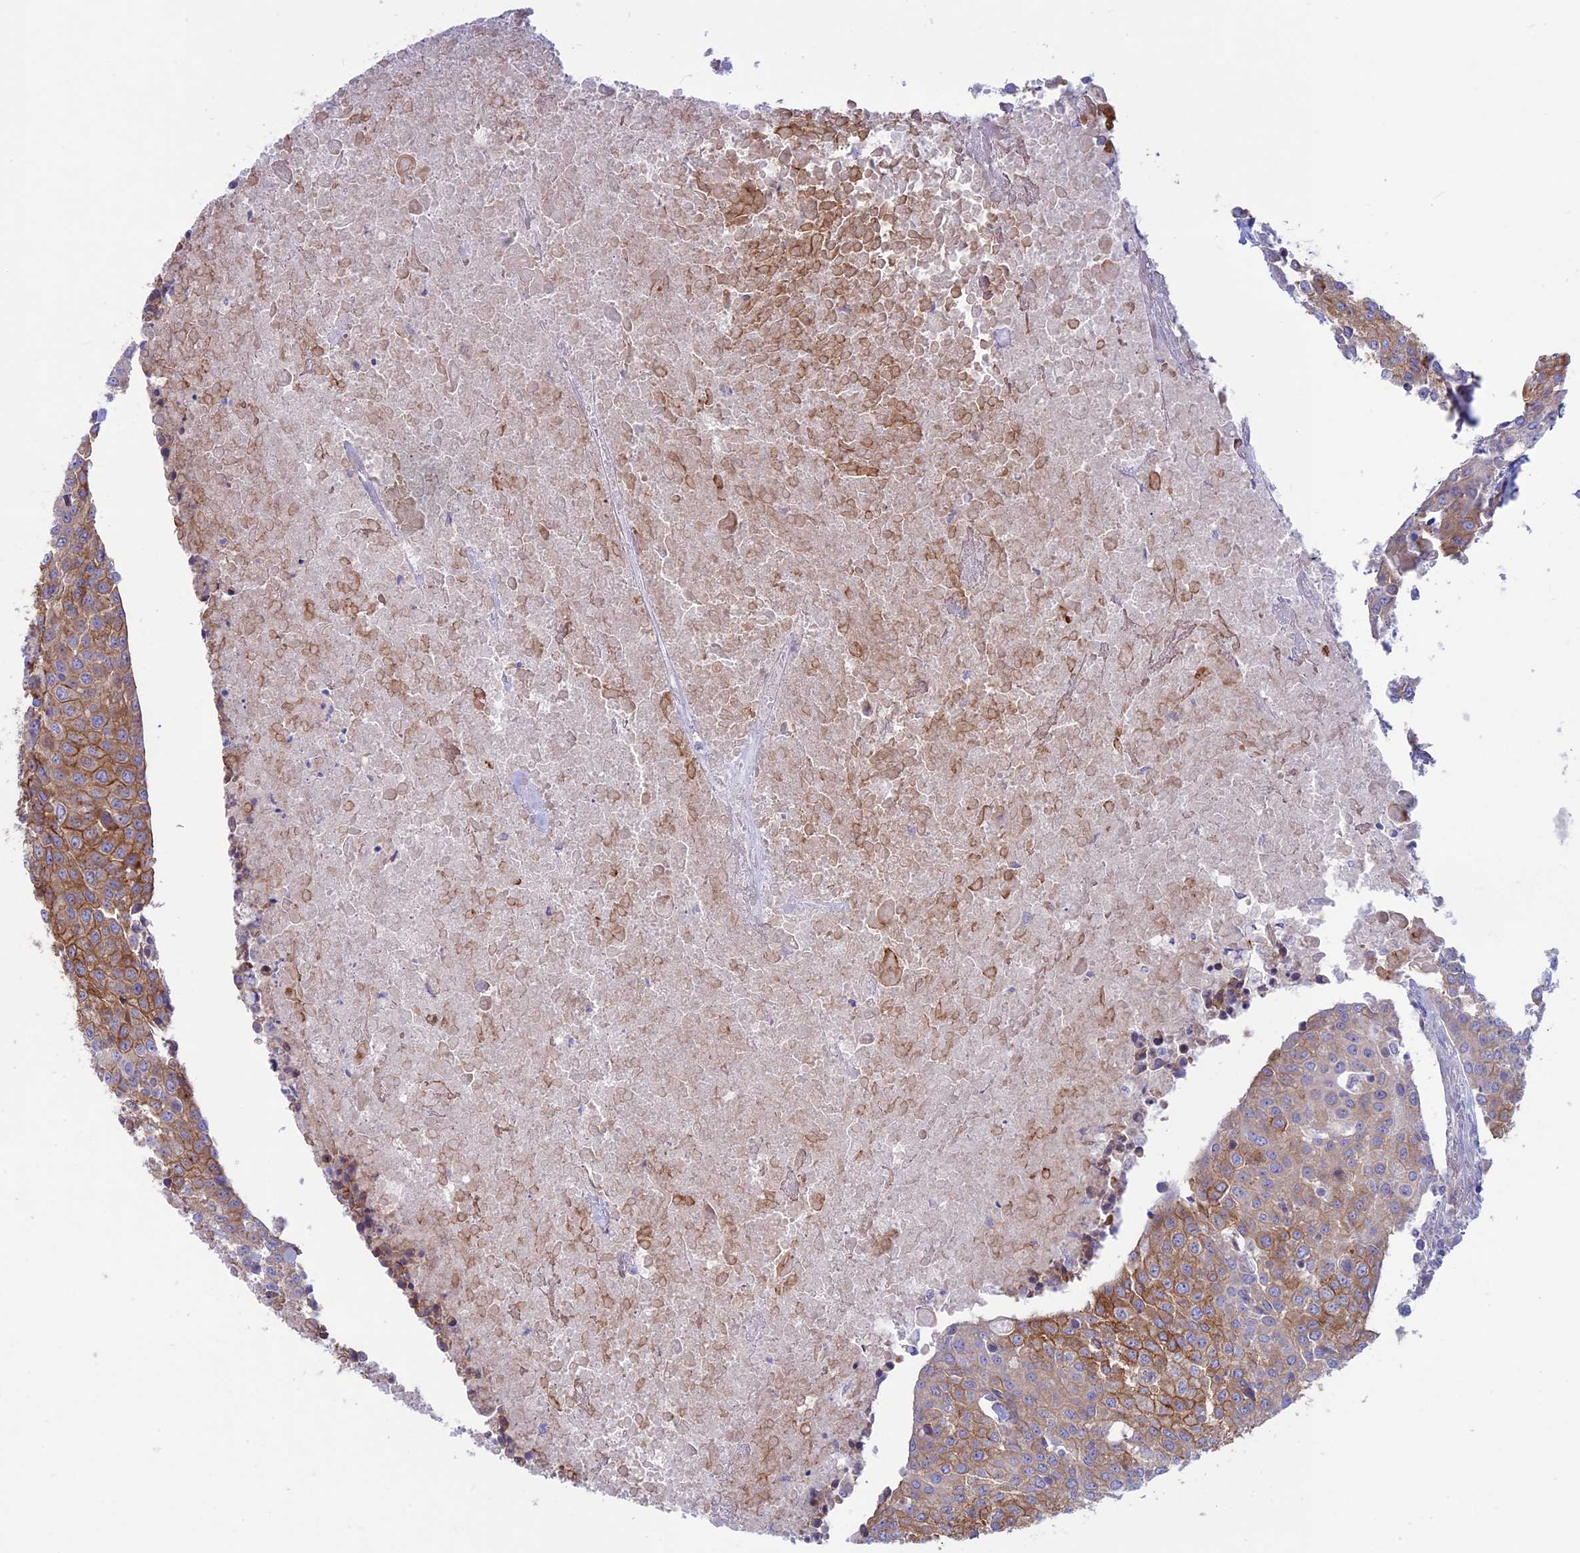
{"staining": {"intensity": "moderate", "quantity": ">75%", "location": "cytoplasmic/membranous"}, "tissue": "urothelial cancer", "cell_type": "Tumor cells", "image_type": "cancer", "snomed": [{"axis": "morphology", "description": "Urothelial carcinoma, High grade"}, {"axis": "topography", "description": "Urinary bladder"}], "caption": "Moderate cytoplasmic/membranous positivity is identified in approximately >75% of tumor cells in urothelial cancer. (DAB IHC with brightfield microscopy, high magnification).", "gene": "MYO5B", "patient": {"sex": "female", "age": 85}}